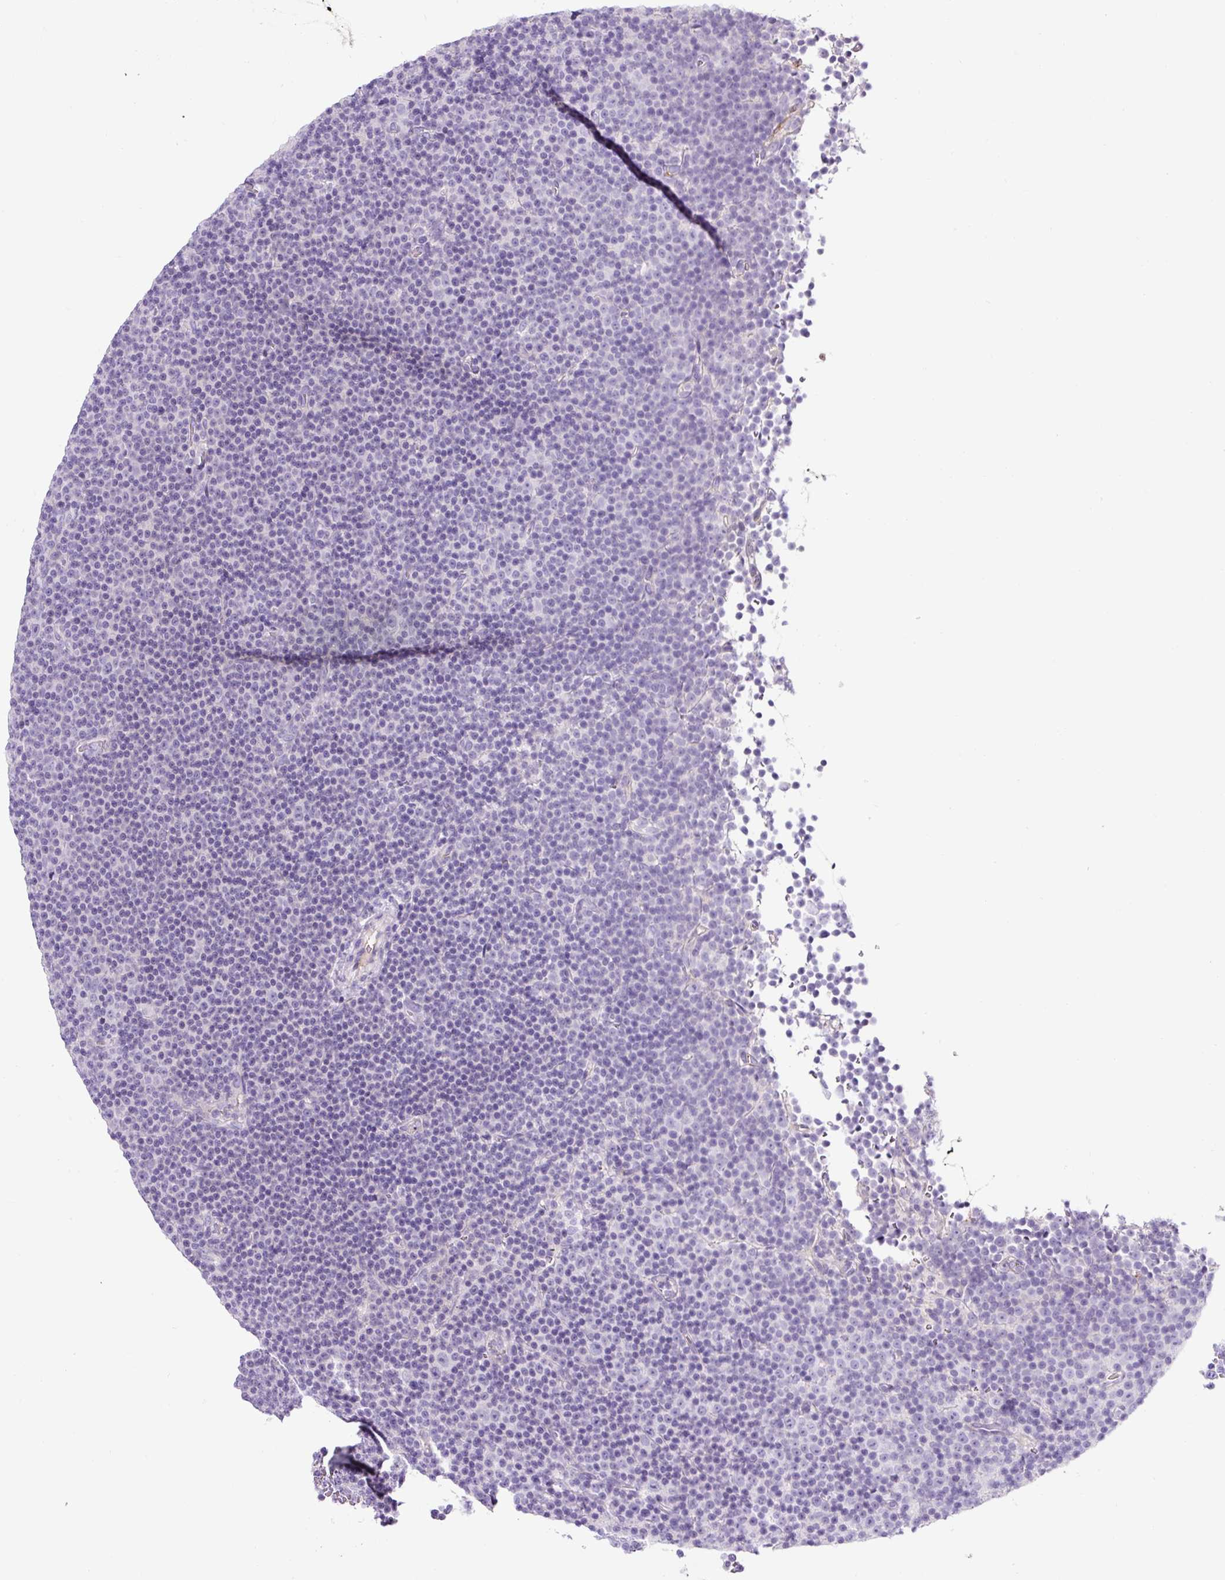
{"staining": {"intensity": "negative", "quantity": "none", "location": "none"}, "tissue": "lymphoma", "cell_type": "Tumor cells", "image_type": "cancer", "snomed": [{"axis": "morphology", "description": "Malignant lymphoma, non-Hodgkin's type, Low grade"}, {"axis": "topography", "description": "Lymph node"}], "caption": "Tumor cells show no significant expression in lymphoma.", "gene": "OR14A2", "patient": {"sex": "female", "age": 67}}